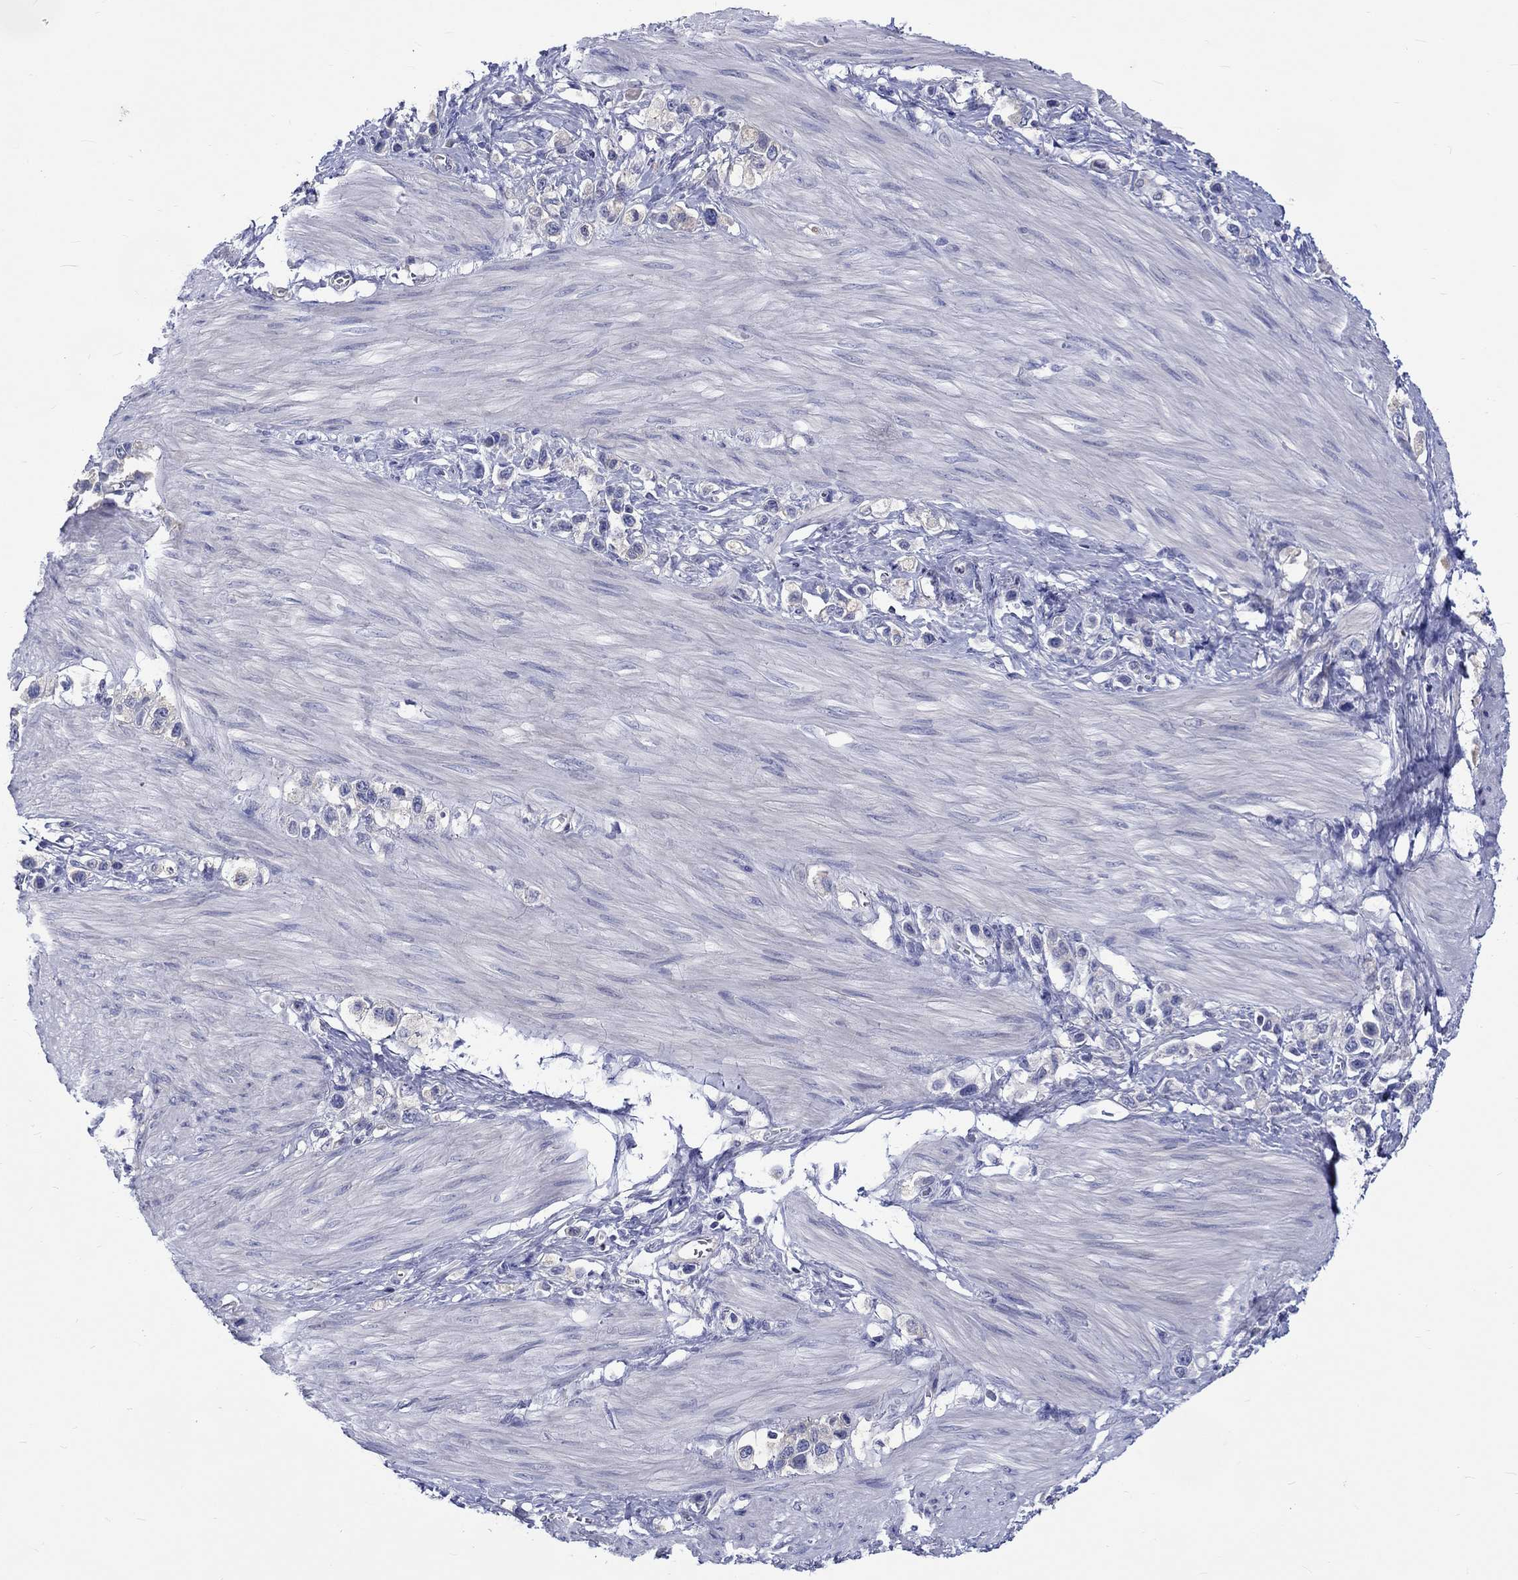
{"staining": {"intensity": "negative", "quantity": "none", "location": "none"}, "tissue": "stomach cancer", "cell_type": "Tumor cells", "image_type": "cancer", "snomed": [{"axis": "morphology", "description": "Normal tissue, NOS"}, {"axis": "morphology", "description": "Adenocarcinoma, NOS"}, {"axis": "morphology", "description": "Adenocarcinoma, High grade"}, {"axis": "topography", "description": "Stomach, upper"}, {"axis": "topography", "description": "Stomach"}], "caption": "The immunohistochemistry image has no significant expression in tumor cells of stomach cancer (high-grade adenocarcinoma) tissue.", "gene": "SH2D7", "patient": {"sex": "female", "age": 65}}